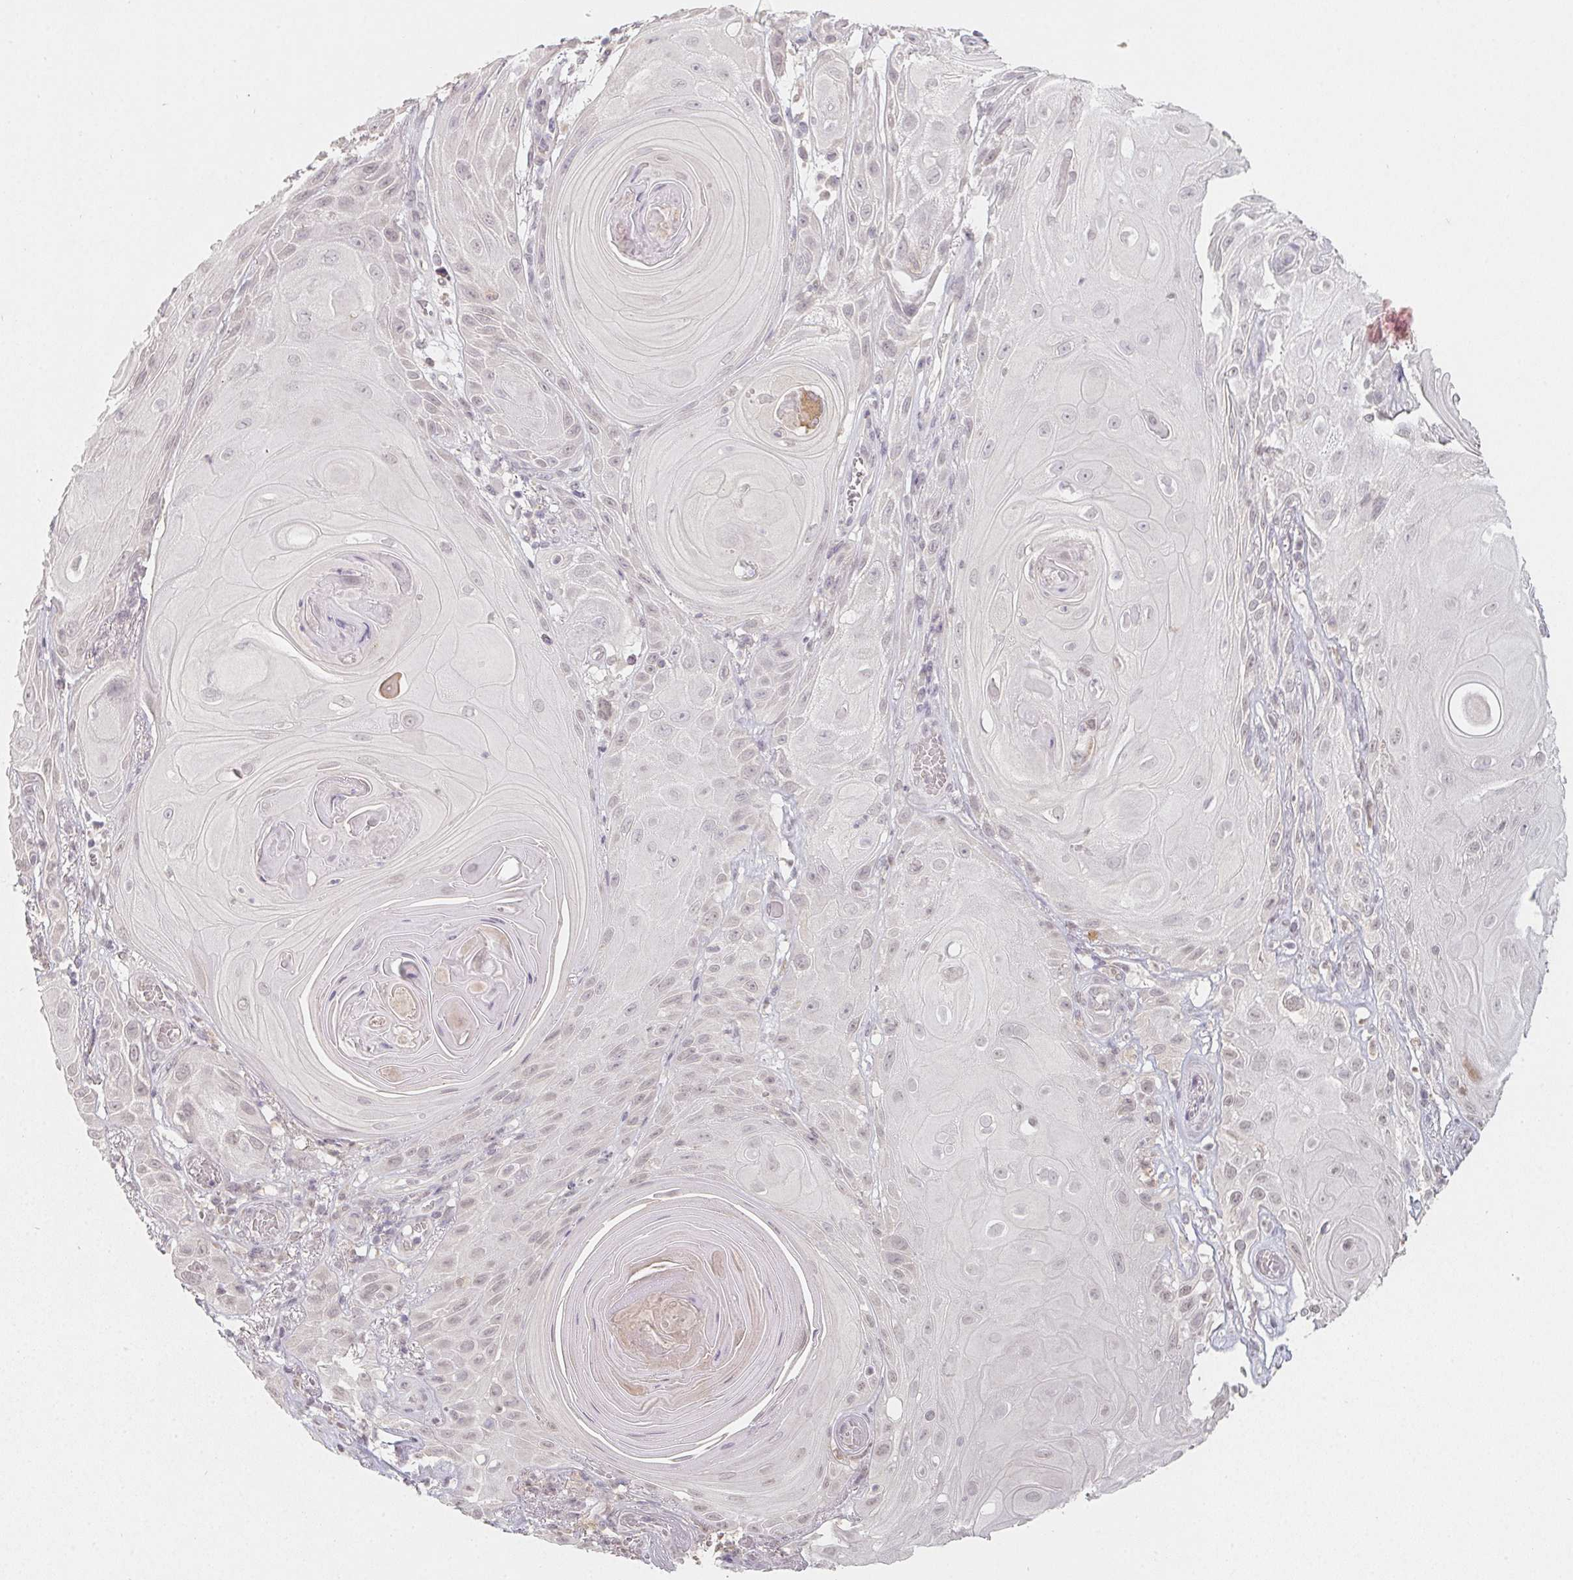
{"staining": {"intensity": "weak", "quantity": "<25%", "location": "nuclear"}, "tissue": "skin cancer", "cell_type": "Tumor cells", "image_type": "cancer", "snomed": [{"axis": "morphology", "description": "Squamous cell carcinoma, NOS"}, {"axis": "topography", "description": "Skin"}], "caption": "IHC histopathology image of squamous cell carcinoma (skin) stained for a protein (brown), which demonstrates no expression in tumor cells.", "gene": "SOAT1", "patient": {"sex": "male", "age": 62}}